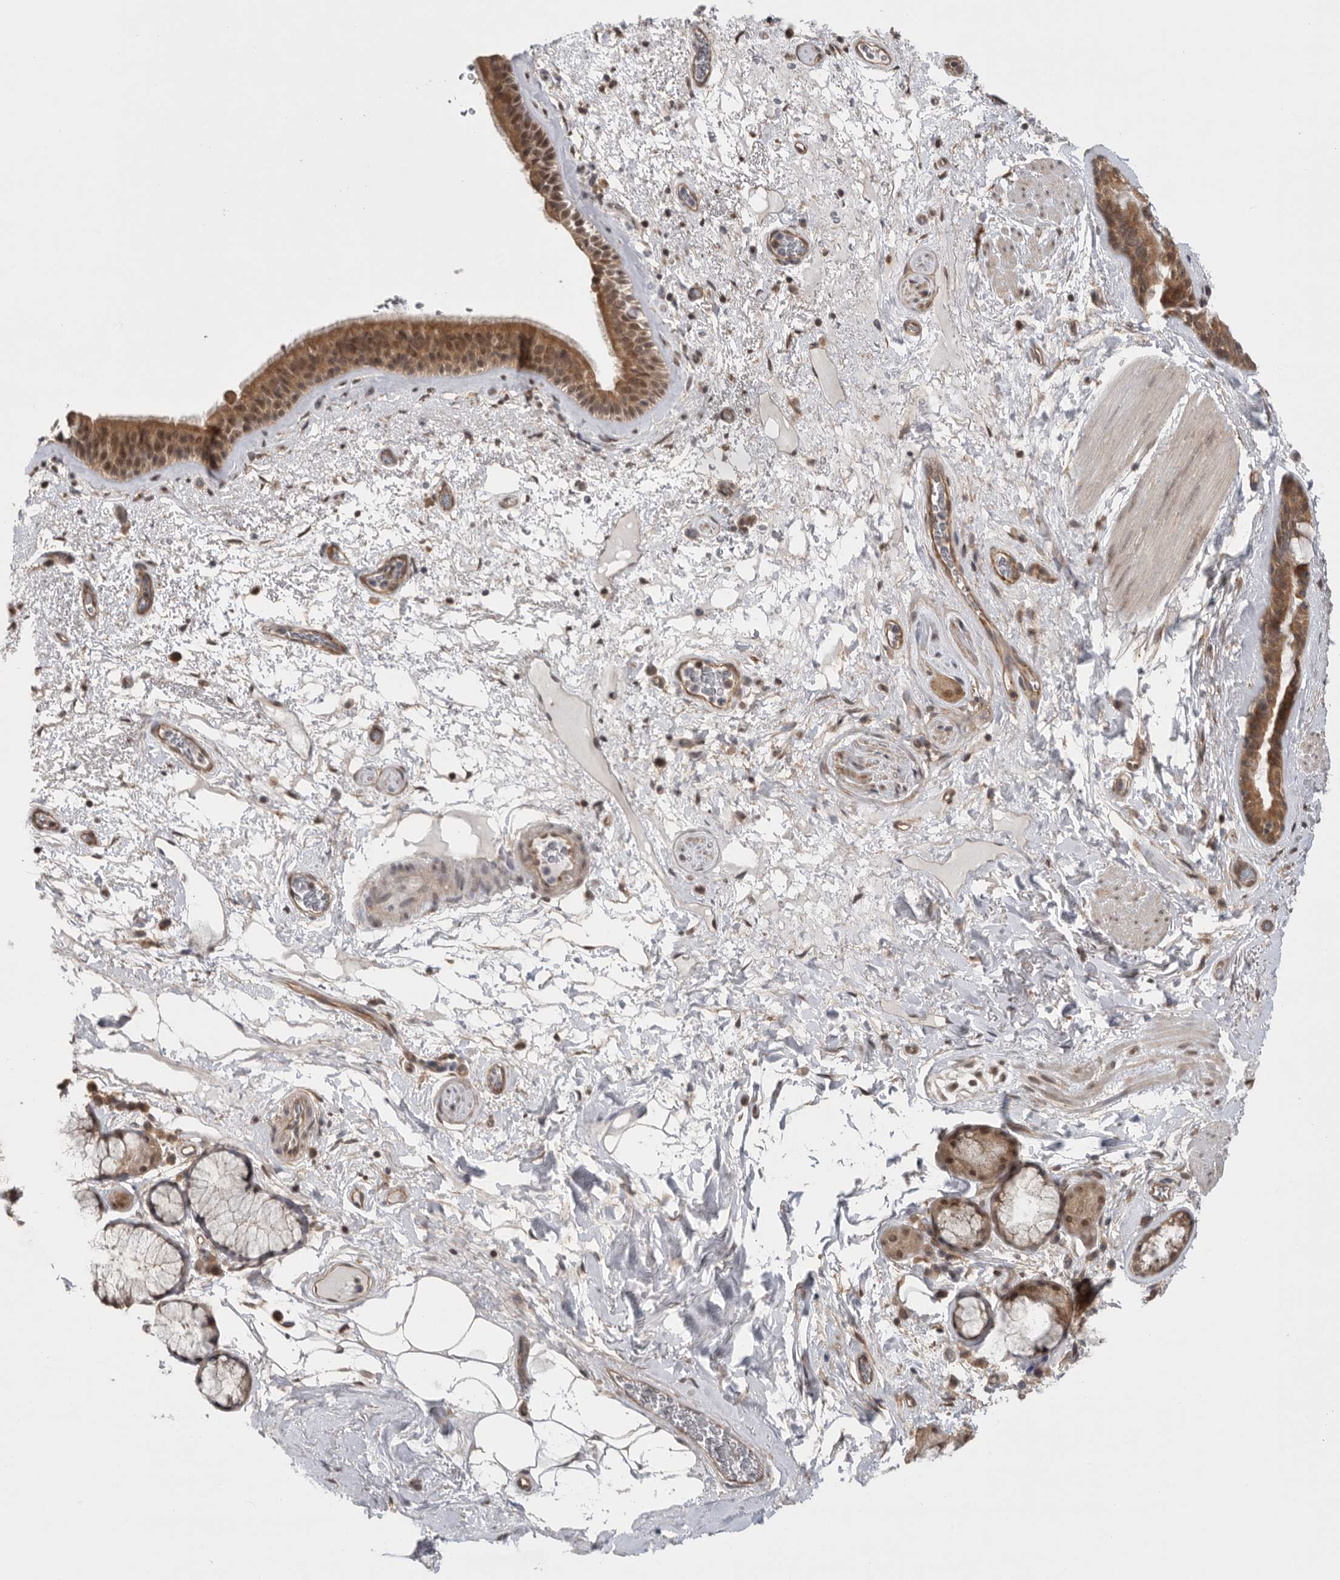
{"staining": {"intensity": "weak", "quantity": ">75%", "location": "cytoplasmic/membranous"}, "tissue": "bronchus", "cell_type": "Respiratory epithelial cells", "image_type": "normal", "snomed": [{"axis": "morphology", "description": "Normal tissue, NOS"}, {"axis": "topography", "description": "Cartilage tissue"}], "caption": "Protein analysis of benign bronchus shows weak cytoplasmic/membranous staining in approximately >75% of respiratory epithelial cells.", "gene": "VPS50", "patient": {"sex": "female", "age": 63}}